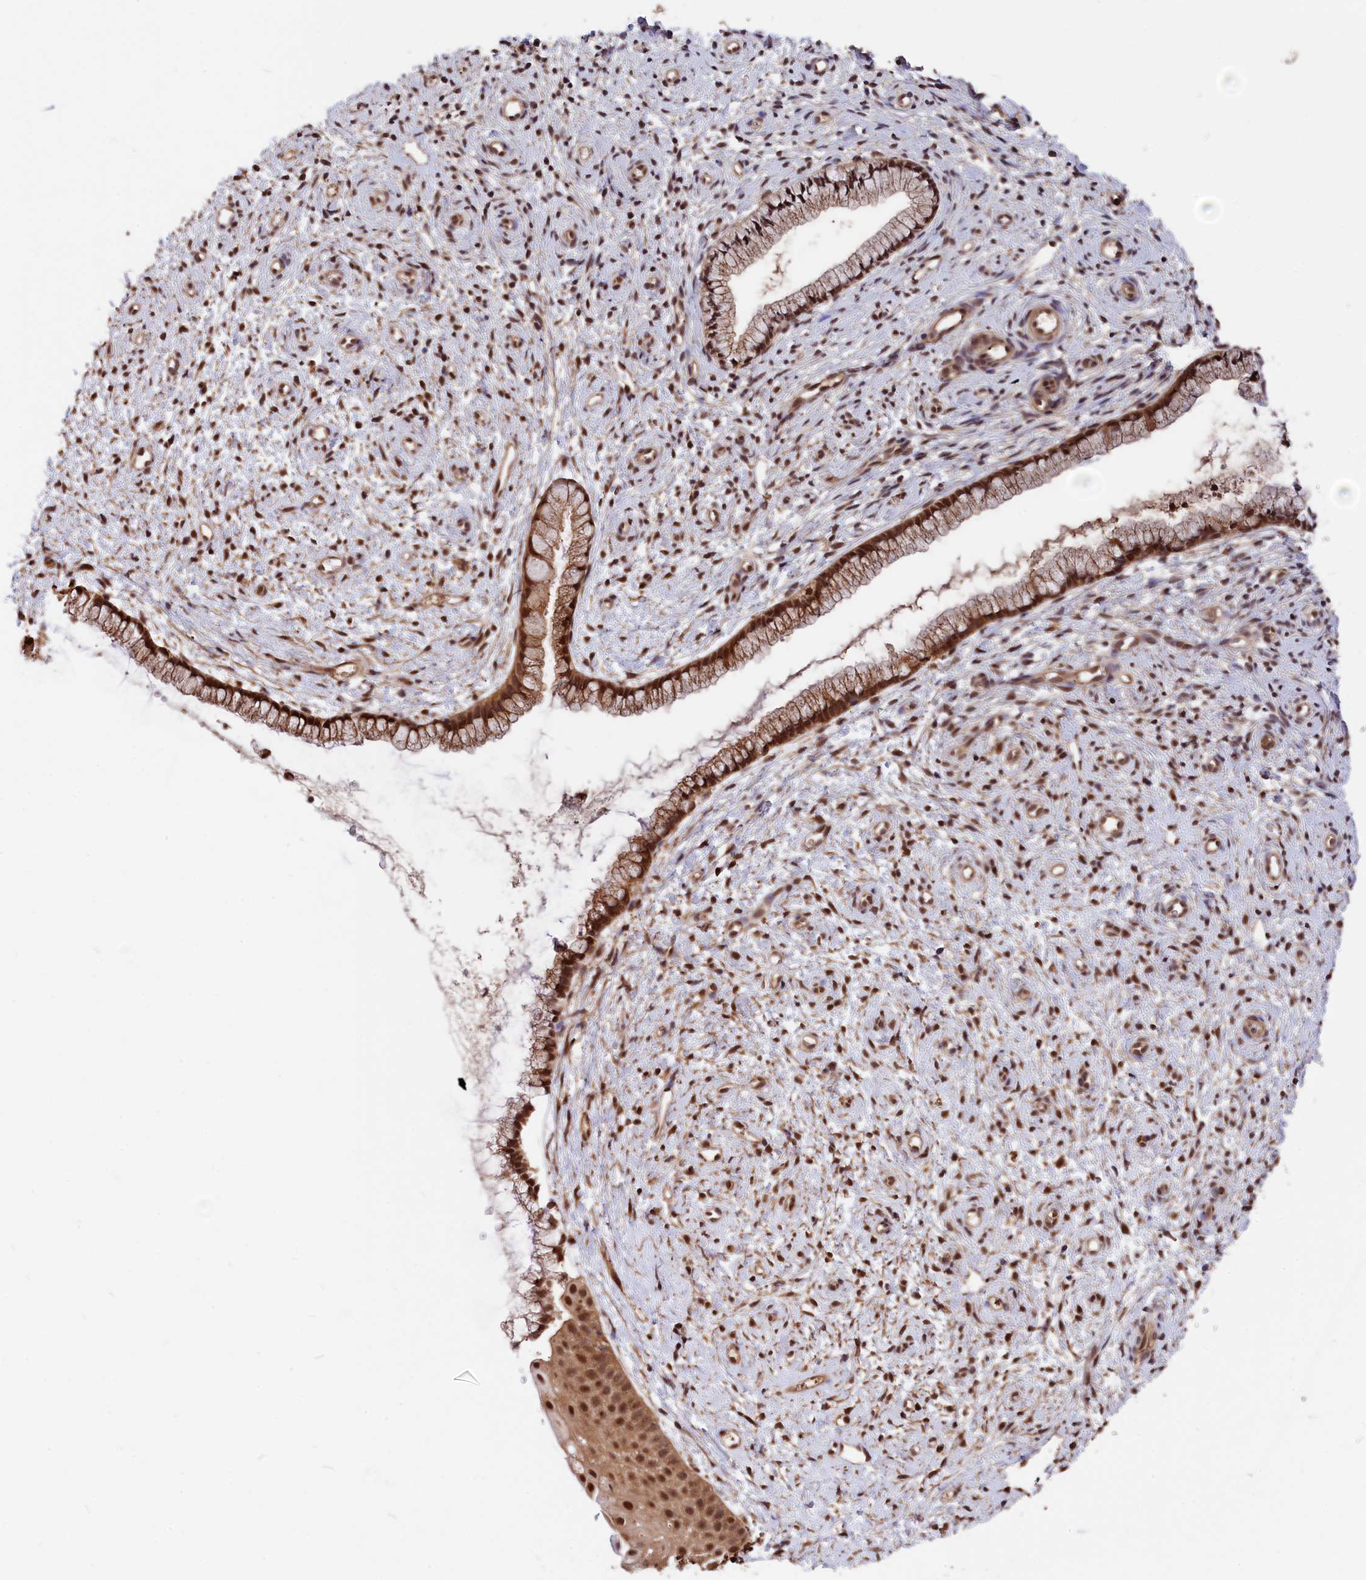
{"staining": {"intensity": "moderate", "quantity": ">75%", "location": "cytoplasmic/membranous,nuclear"}, "tissue": "cervix", "cell_type": "Glandular cells", "image_type": "normal", "snomed": [{"axis": "morphology", "description": "Normal tissue, NOS"}, {"axis": "topography", "description": "Cervix"}], "caption": "About >75% of glandular cells in normal cervix demonstrate moderate cytoplasmic/membranous,nuclear protein staining as visualized by brown immunohistochemical staining.", "gene": "ADRM1", "patient": {"sex": "female", "age": 57}}